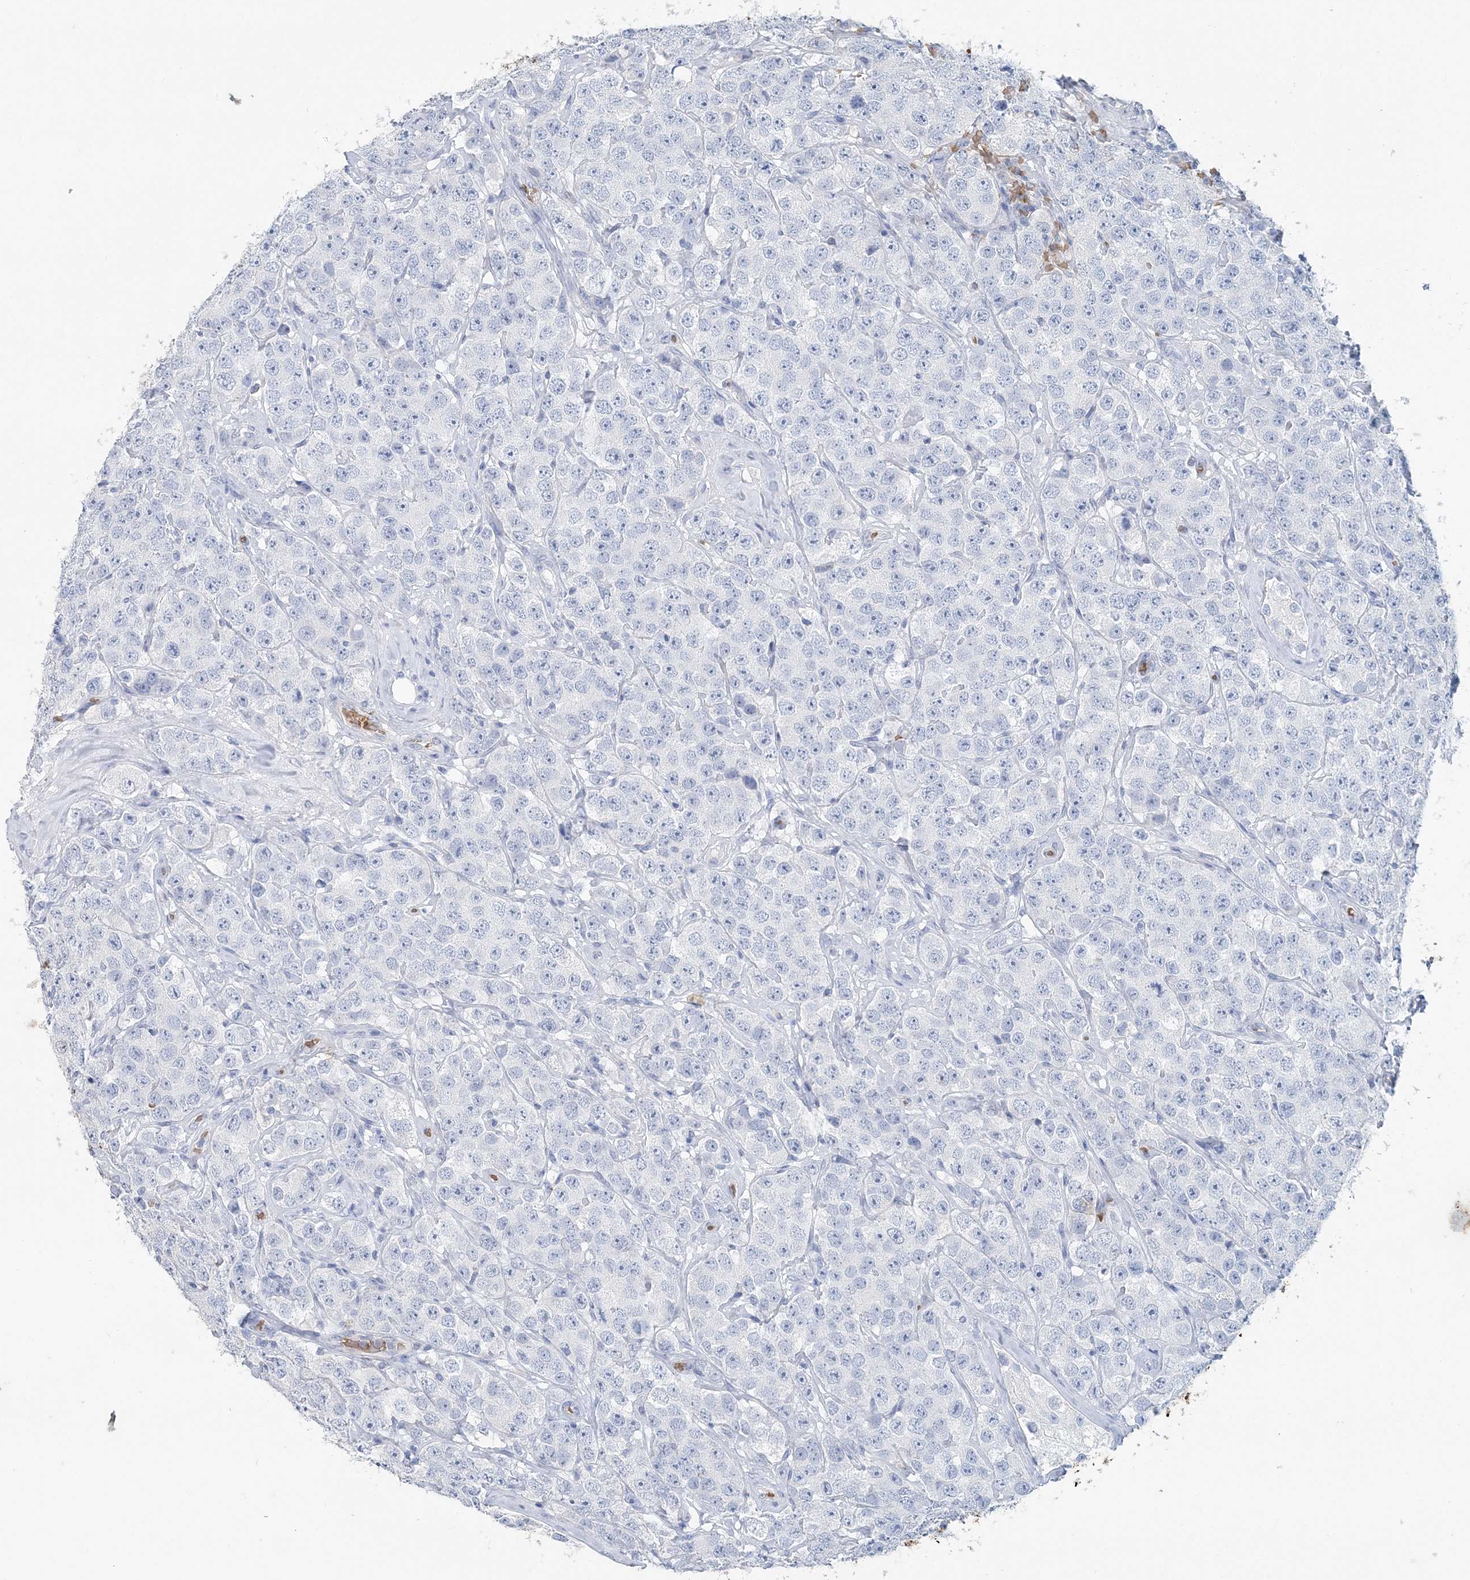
{"staining": {"intensity": "negative", "quantity": "none", "location": "none"}, "tissue": "testis cancer", "cell_type": "Tumor cells", "image_type": "cancer", "snomed": [{"axis": "morphology", "description": "Seminoma, NOS"}, {"axis": "topography", "description": "Testis"}], "caption": "Immunohistochemical staining of human testis cancer displays no significant expression in tumor cells.", "gene": "HBD", "patient": {"sex": "male", "age": 28}}